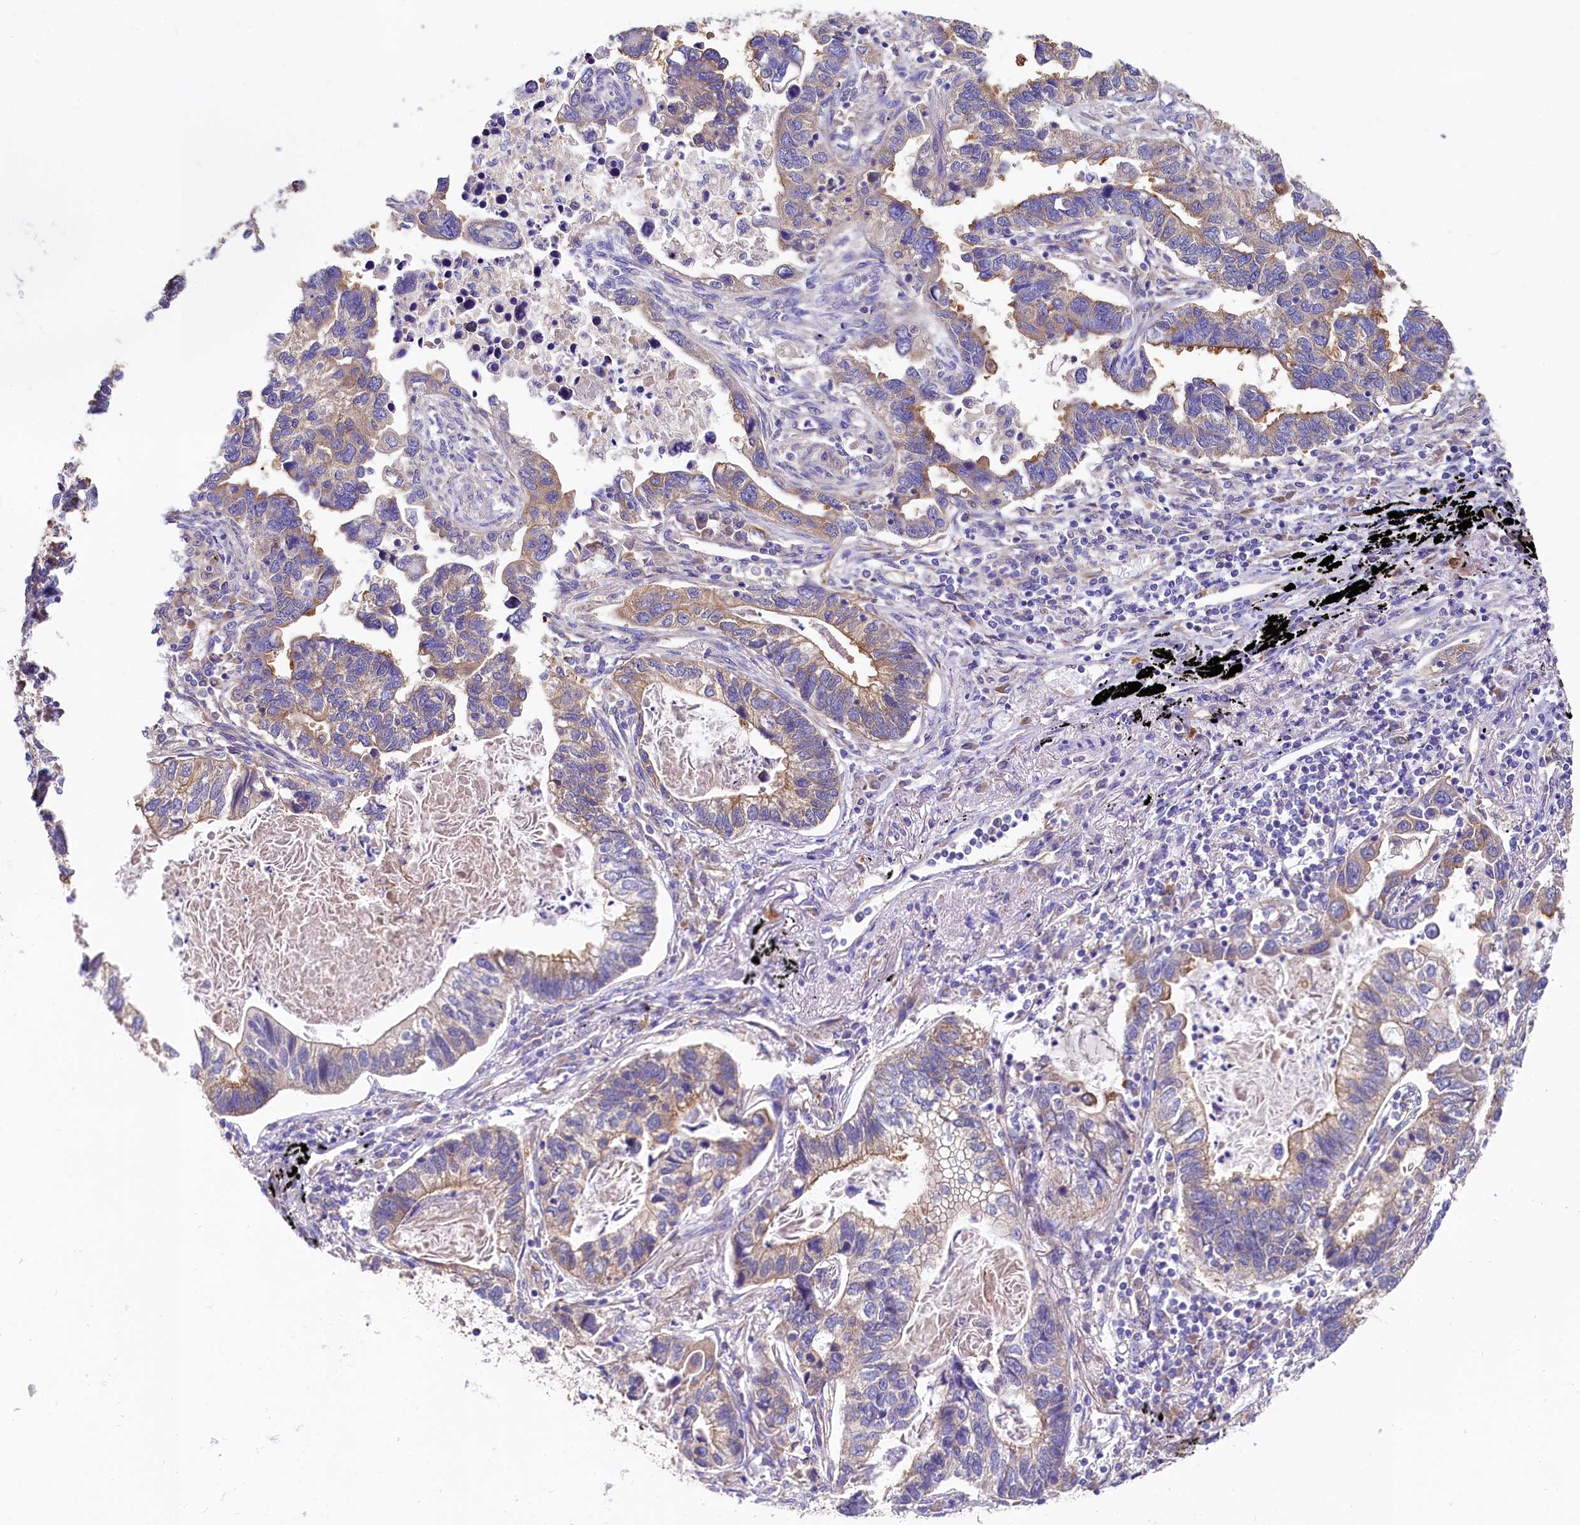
{"staining": {"intensity": "weak", "quantity": "25%-75%", "location": "cytoplasmic/membranous"}, "tissue": "lung cancer", "cell_type": "Tumor cells", "image_type": "cancer", "snomed": [{"axis": "morphology", "description": "Adenocarcinoma, NOS"}, {"axis": "topography", "description": "Lung"}], "caption": "The photomicrograph displays staining of lung cancer (adenocarcinoma), revealing weak cytoplasmic/membranous protein staining (brown color) within tumor cells.", "gene": "QARS1", "patient": {"sex": "male", "age": 67}}